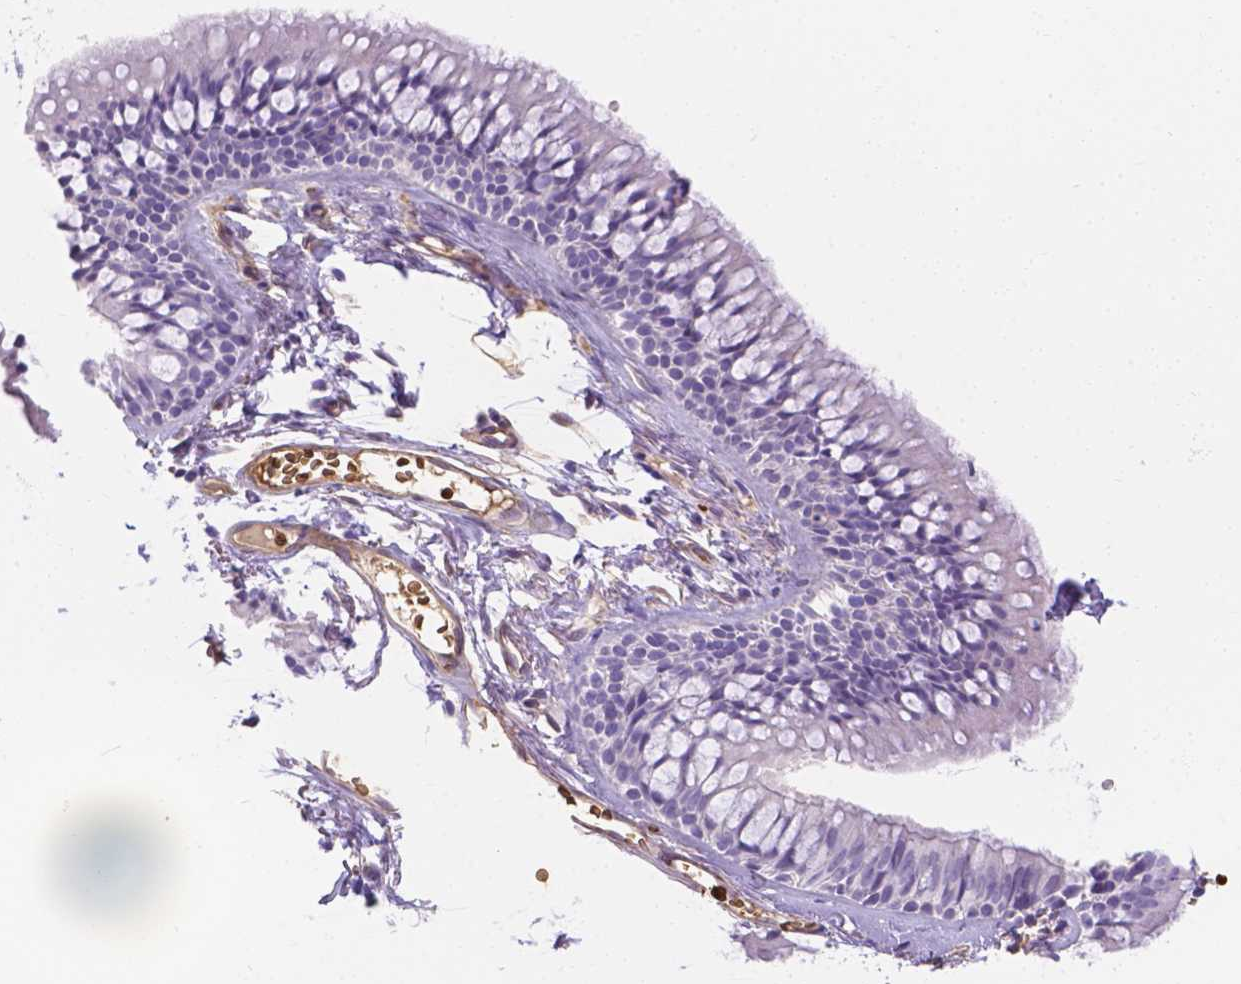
{"staining": {"intensity": "negative", "quantity": "none", "location": "none"}, "tissue": "soft tissue", "cell_type": "Fibroblasts", "image_type": "normal", "snomed": [{"axis": "morphology", "description": "Normal tissue, NOS"}, {"axis": "topography", "description": "Cartilage tissue"}, {"axis": "topography", "description": "Bronchus"}], "caption": "This is an immunohistochemistry micrograph of normal soft tissue. There is no expression in fibroblasts.", "gene": "SLC40A1", "patient": {"sex": "female", "age": 79}}